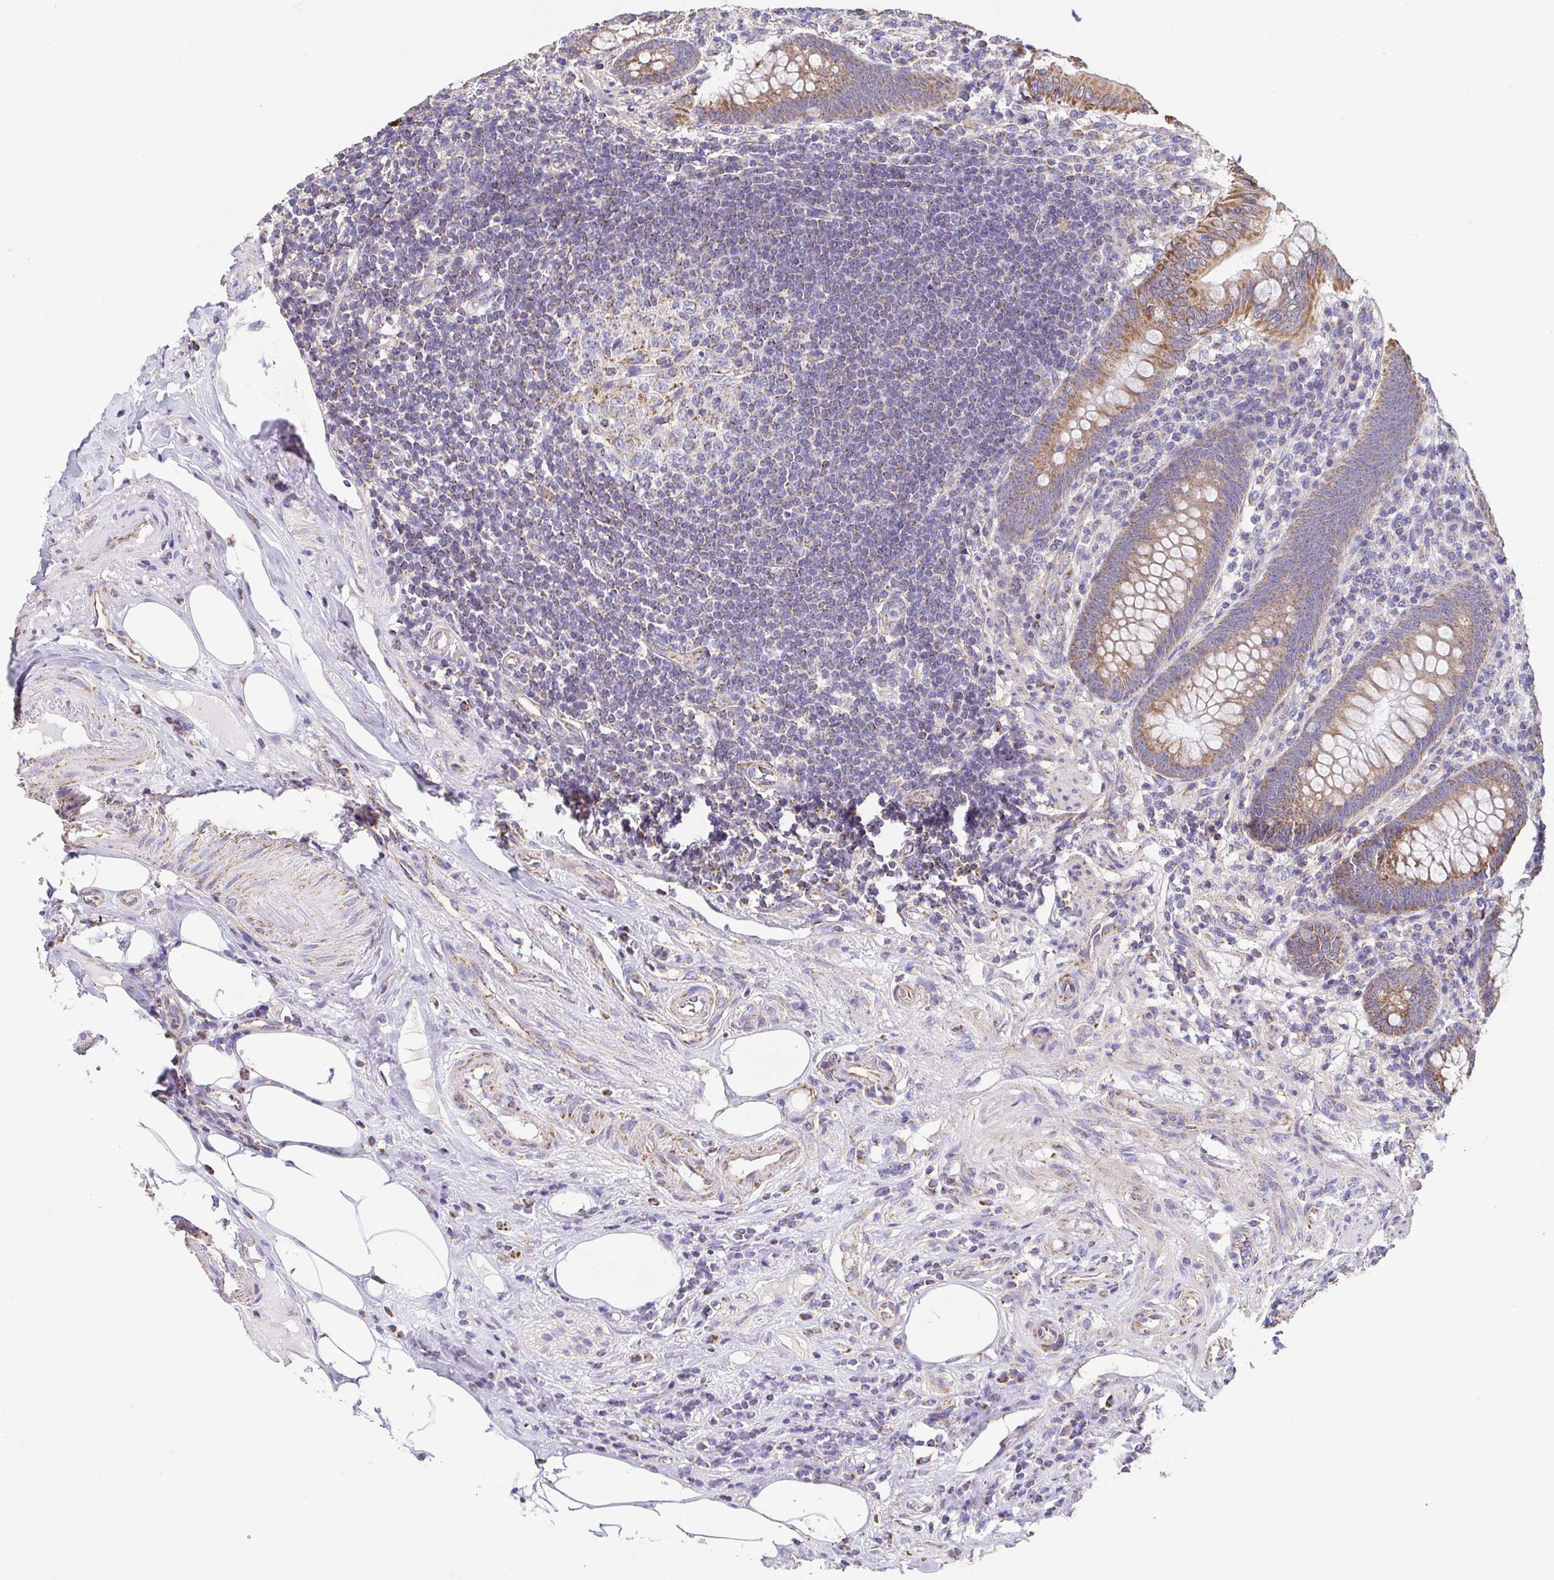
{"staining": {"intensity": "moderate", "quantity": ">75%", "location": "cytoplasmic/membranous"}, "tissue": "appendix", "cell_type": "Glandular cells", "image_type": "normal", "snomed": [{"axis": "morphology", "description": "Normal tissue, NOS"}, {"axis": "topography", "description": "Appendix"}], "caption": "IHC photomicrograph of benign appendix: appendix stained using IHC exhibits medium levels of moderate protein expression localized specifically in the cytoplasmic/membranous of glandular cells, appearing as a cytoplasmic/membranous brown color.", "gene": "GINM1", "patient": {"sex": "female", "age": 57}}